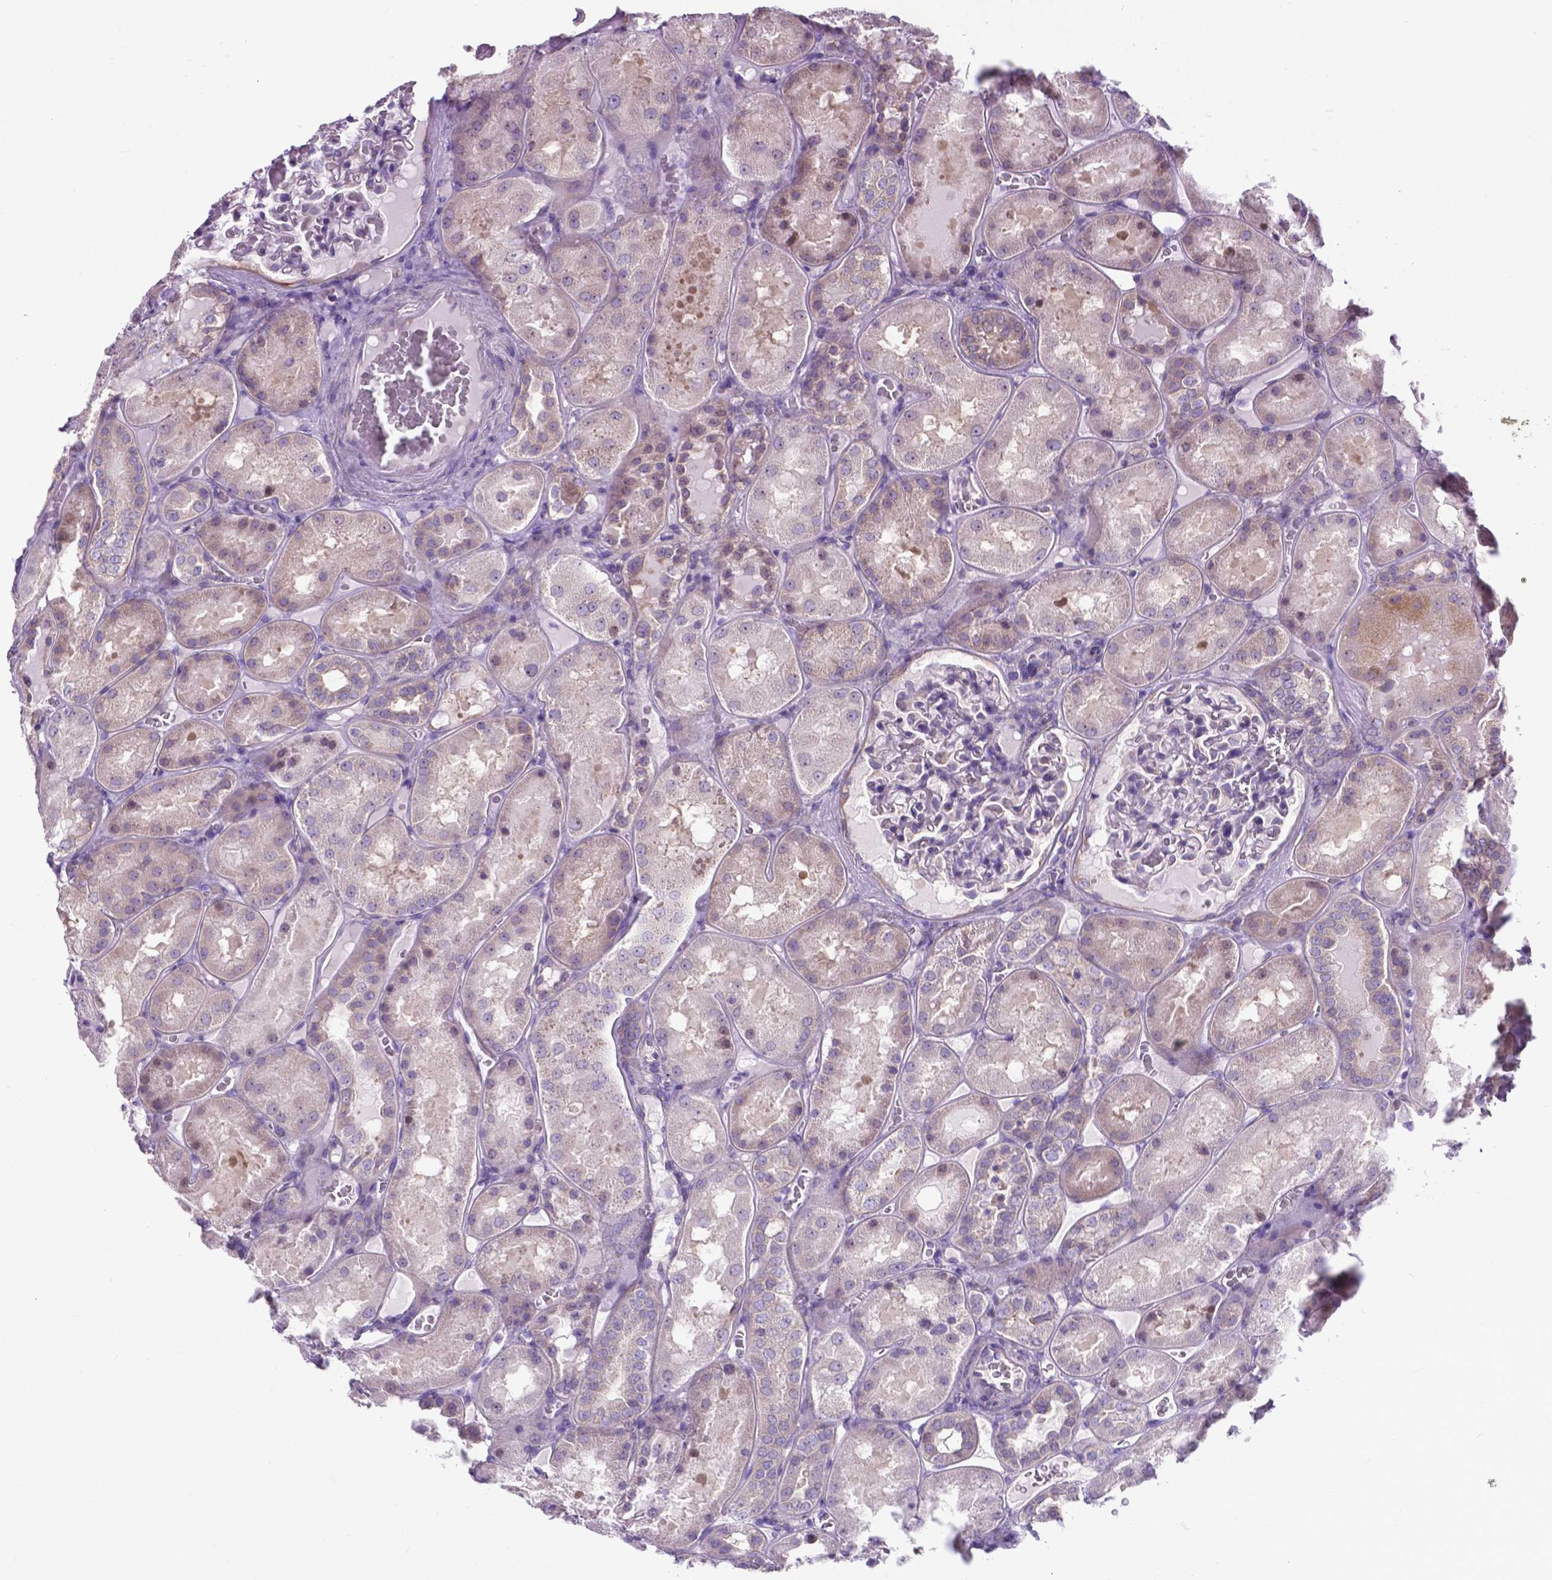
{"staining": {"intensity": "negative", "quantity": "none", "location": "none"}, "tissue": "kidney", "cell_type": "Cells in glomeruli", "image_type": "normal", "snomed": [{"axis": "morphology", "description": "Normal tissue, NOS"}, {"axis": "topography", "description": "Kidney"}], "caption": "Kidney stained for a protein using immunohistochemistry demonstrates no positivity cells in glomeruli.", "gene": "RPL6", "patient": {"sex": "male", "age": 73}}